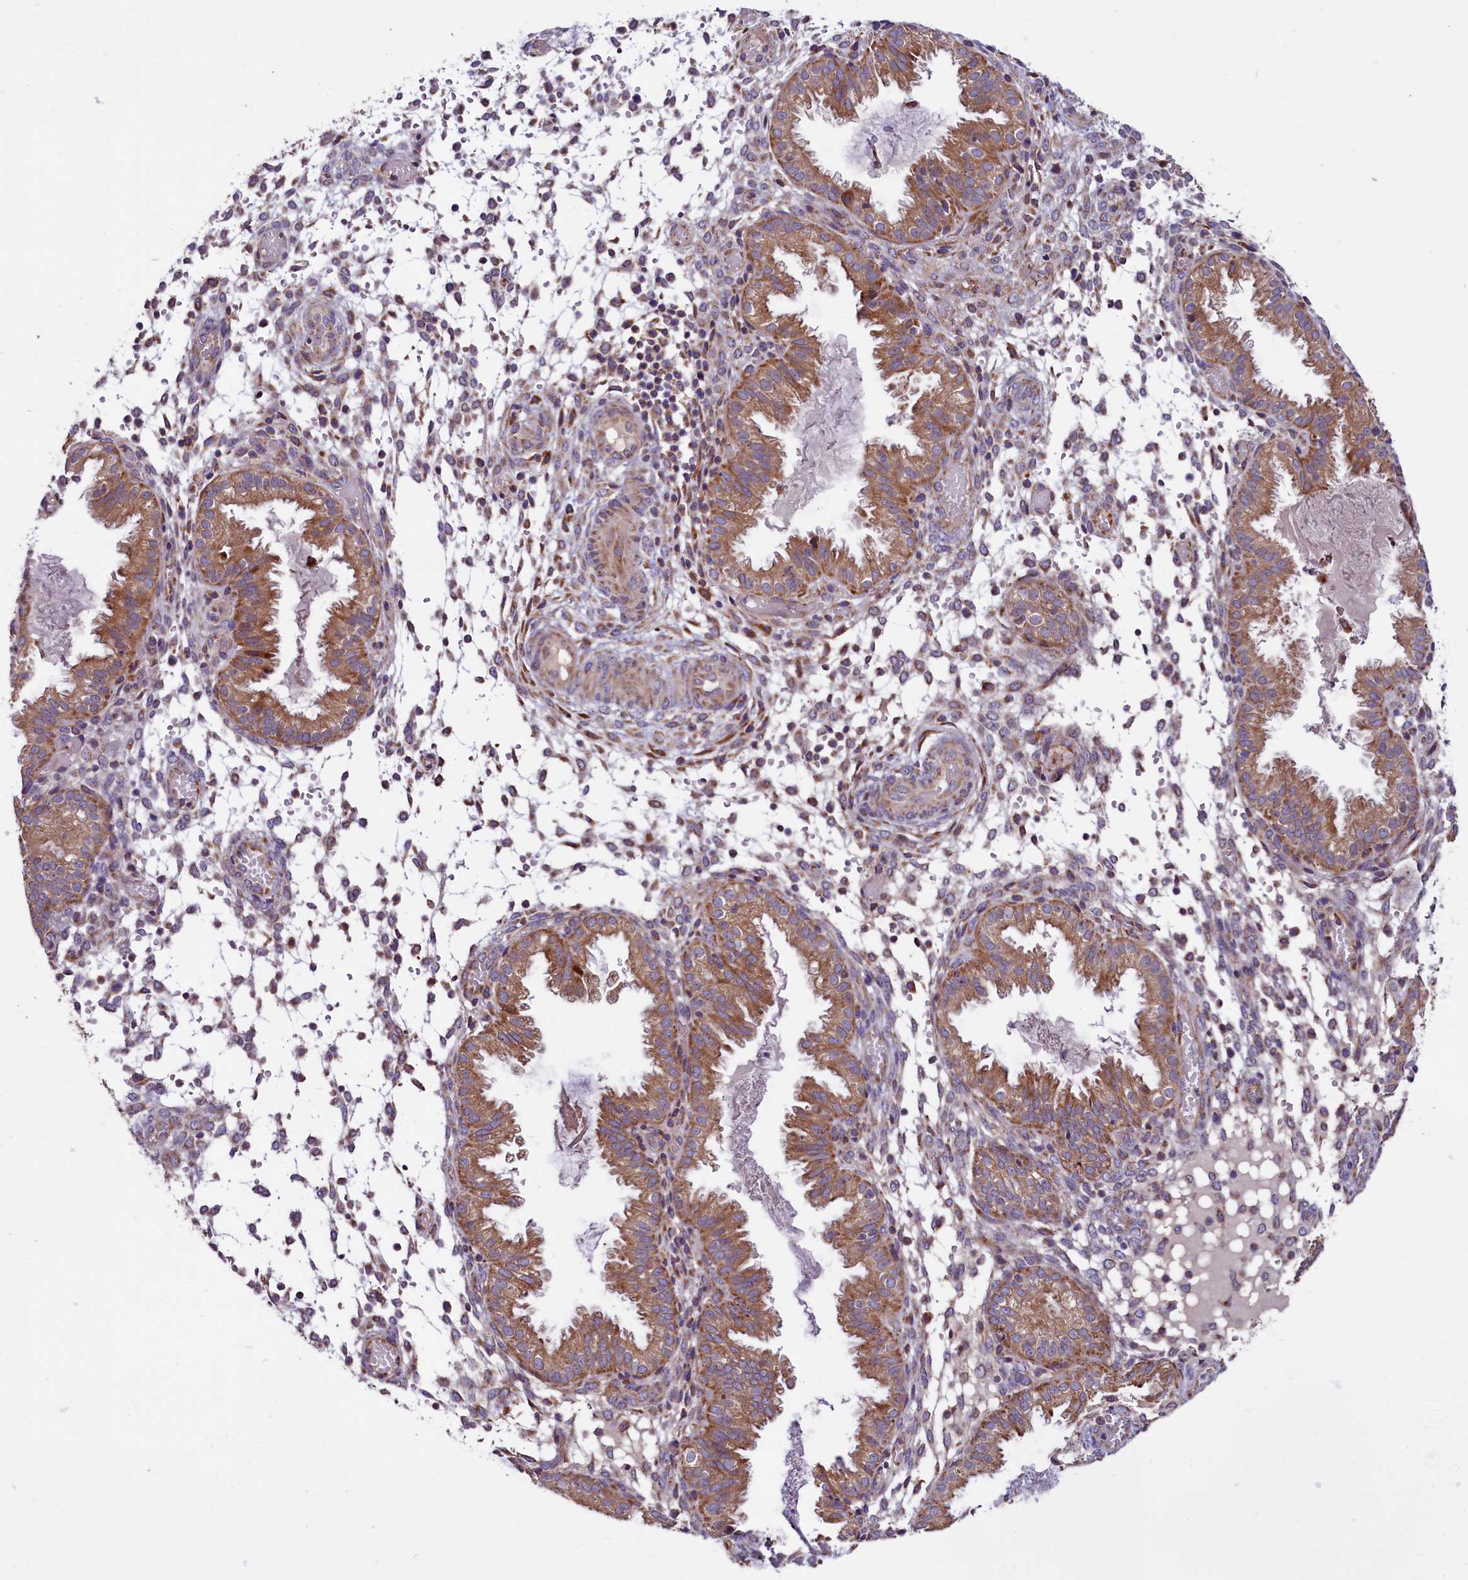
{"staining": {"intensity": "moderate", "quantity": "<25%", "location": "cytoplasmic/membranous"}, "tissue": "endometrium", "cell_type": "Cells in endometrial stroma", "image_type": "normal", "snomed": [{"axis": "morphology", "description": "Normal tissue, NOS"}, {"axis": "topography", "description": "Endometrium"}], "caption": "Human endometrium stained for a protein (brown) reveals moderate cytoplasmic/membranous positive positivity in about <25% of cells in endometrial stroma.", "gene": "ZSWIM1", "patient": {"sex": "female", "age": 33}}